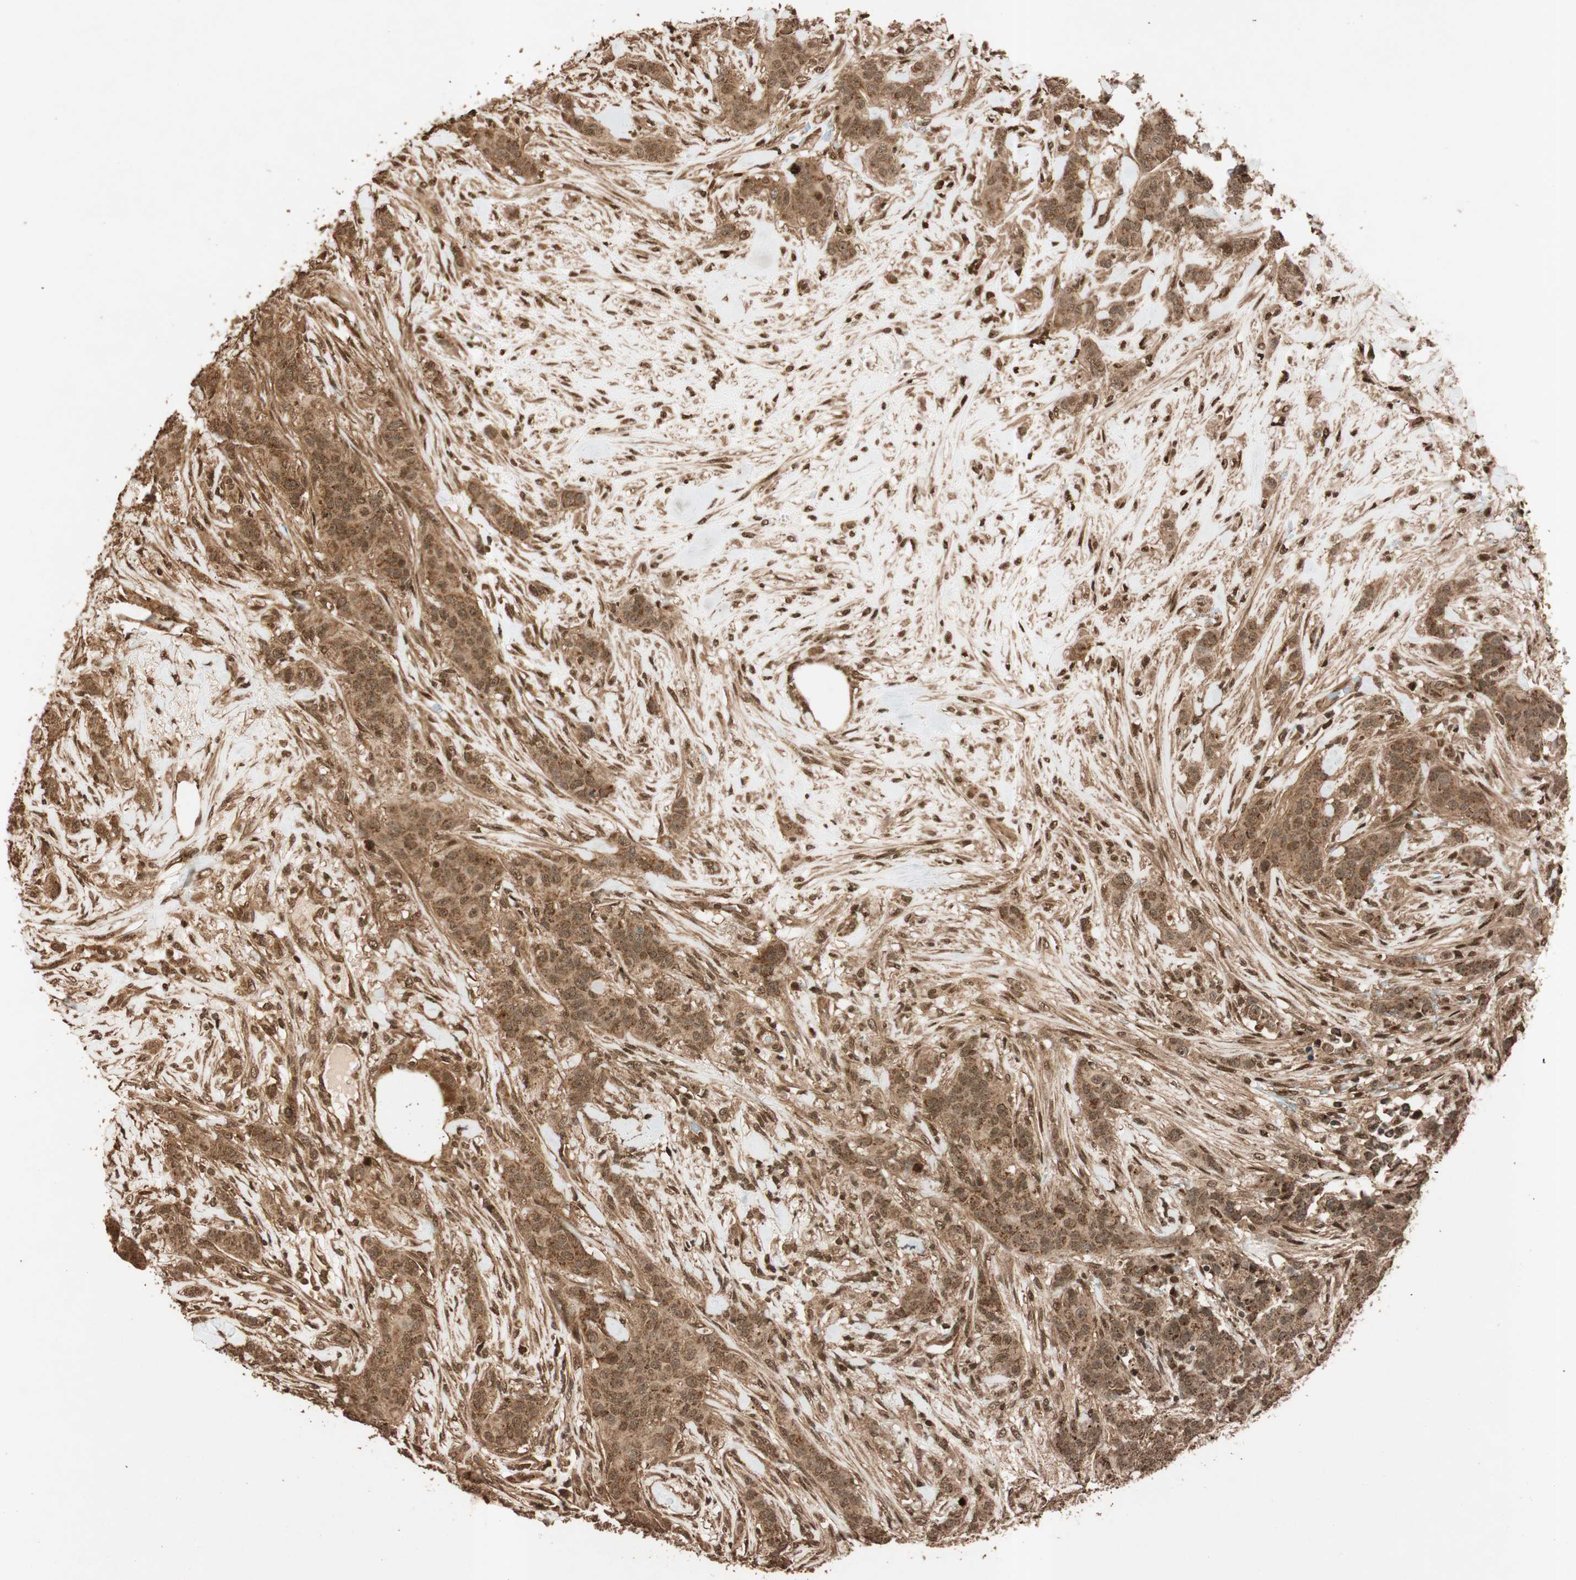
{"staining": {"intensity": "moderate", "quantity": ">75%", "location": "cytoplasmic/membranous"}, "tissue": "breast cancer", "cell_type": "Tumor cells", "image_type": "cancer", "snomed": [{"axis": "morphology", "description": "Duct carcinoma"}, {"axis": "topography", "description": "Breast"}], "caption": "This photomicrograph displays immunohistochemistry (IHC) staining of human infiltrating ductal carcinoma (breast), with medium moderate cytoplasmic/membranous staining in about >75% of tumor cells.", "gene": "ALKBH5", "patient": {"sex": "female", "age": 40}}